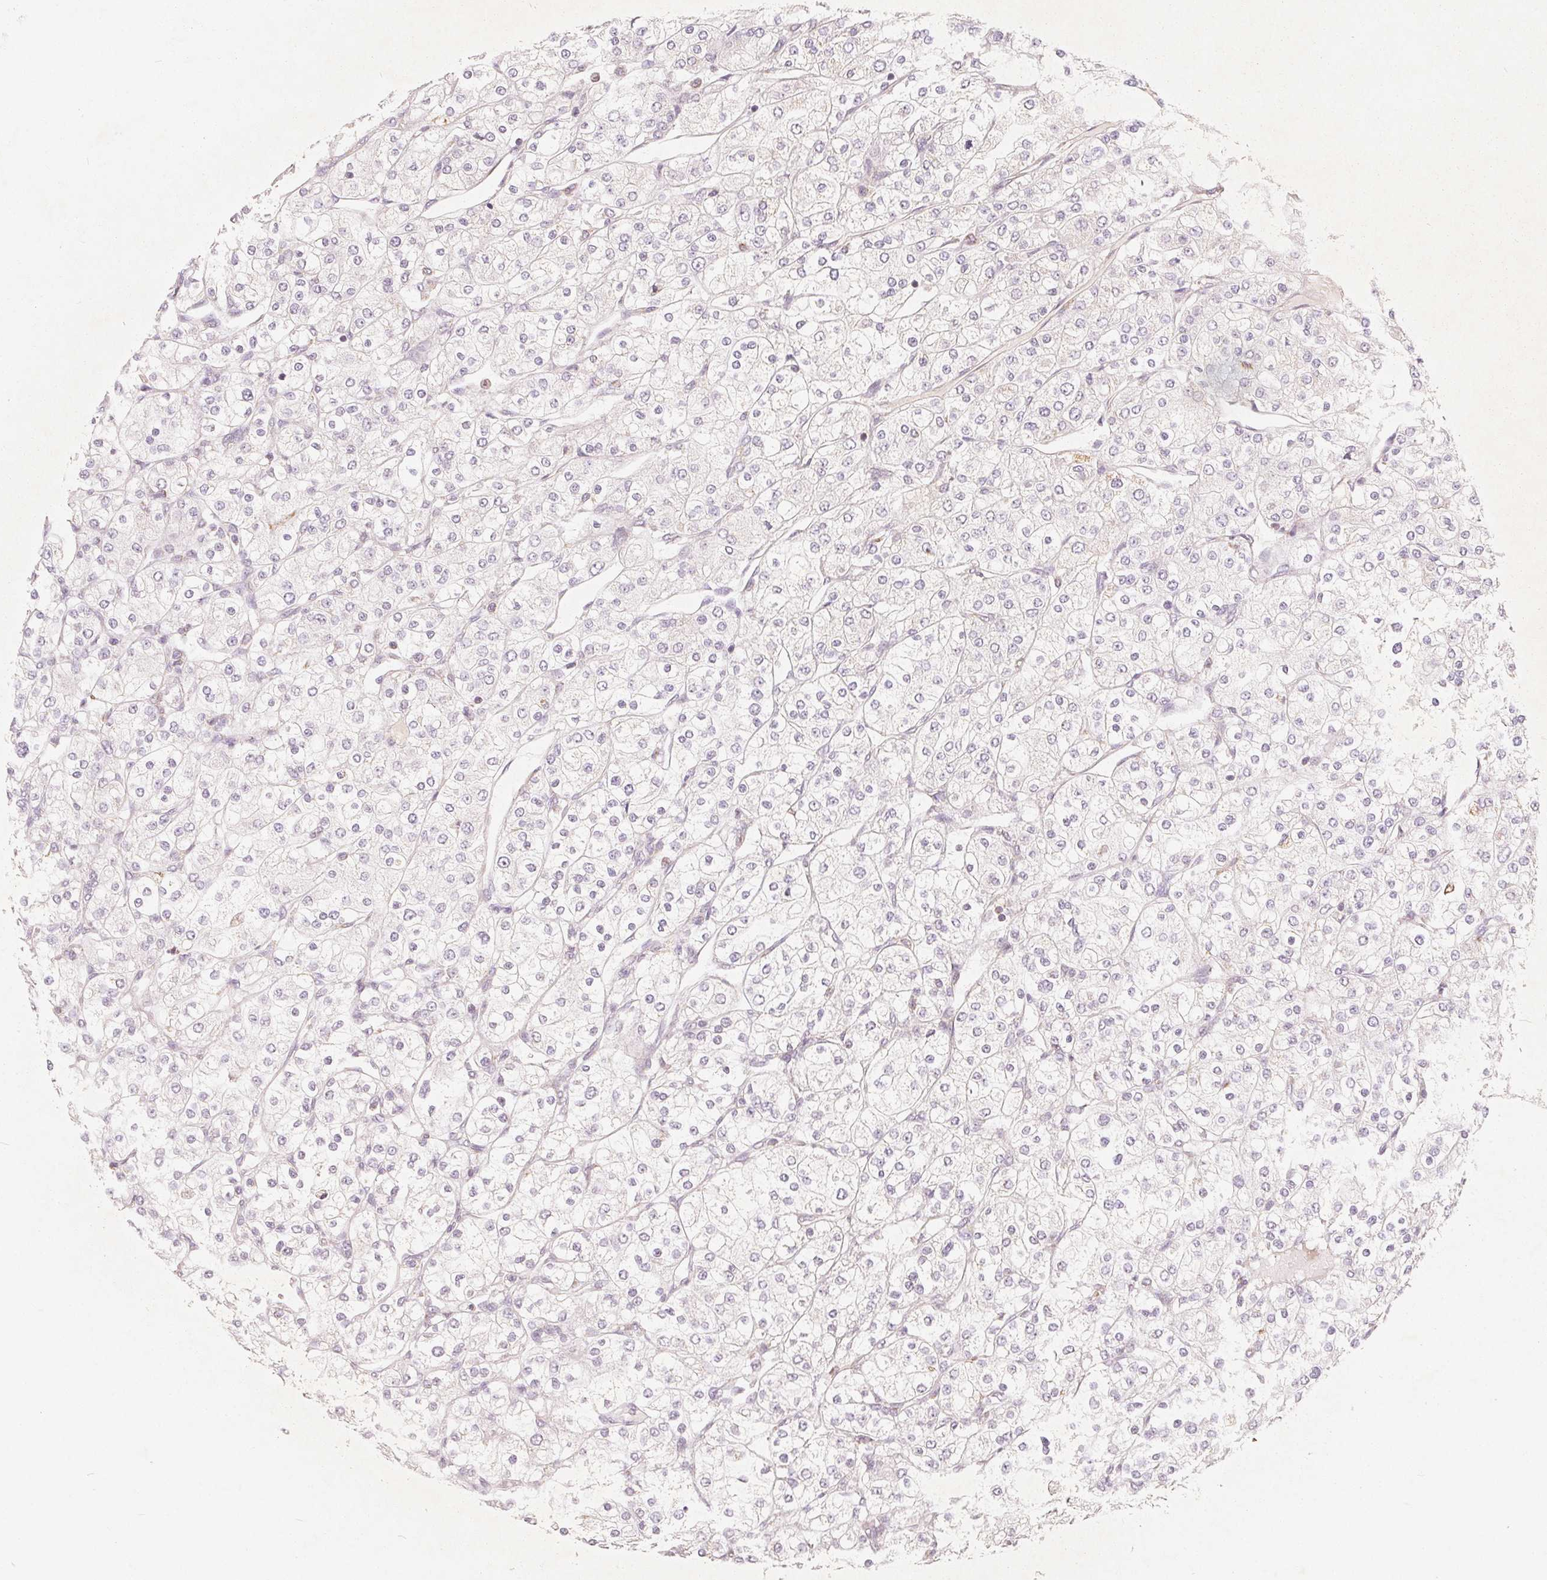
{"staining": {"intensity": "negative", "quantity": "none", "location": "none"}, "tissue": "renal cancer", "cell_type": "Tumor cells", "image_type": "cancer", "snomed": [{"axis": "morphology", "description": "Adenocarcinoma, NOS"}, {"axis": "topography", "description": "Kidney"}], "caption": "Human renal cancer stained for a protein using immunohistochemistry (IHC) shows no staining in tumor cells.", "gene": "GHITM", "patient": {"sex": "male", "age": 80}}